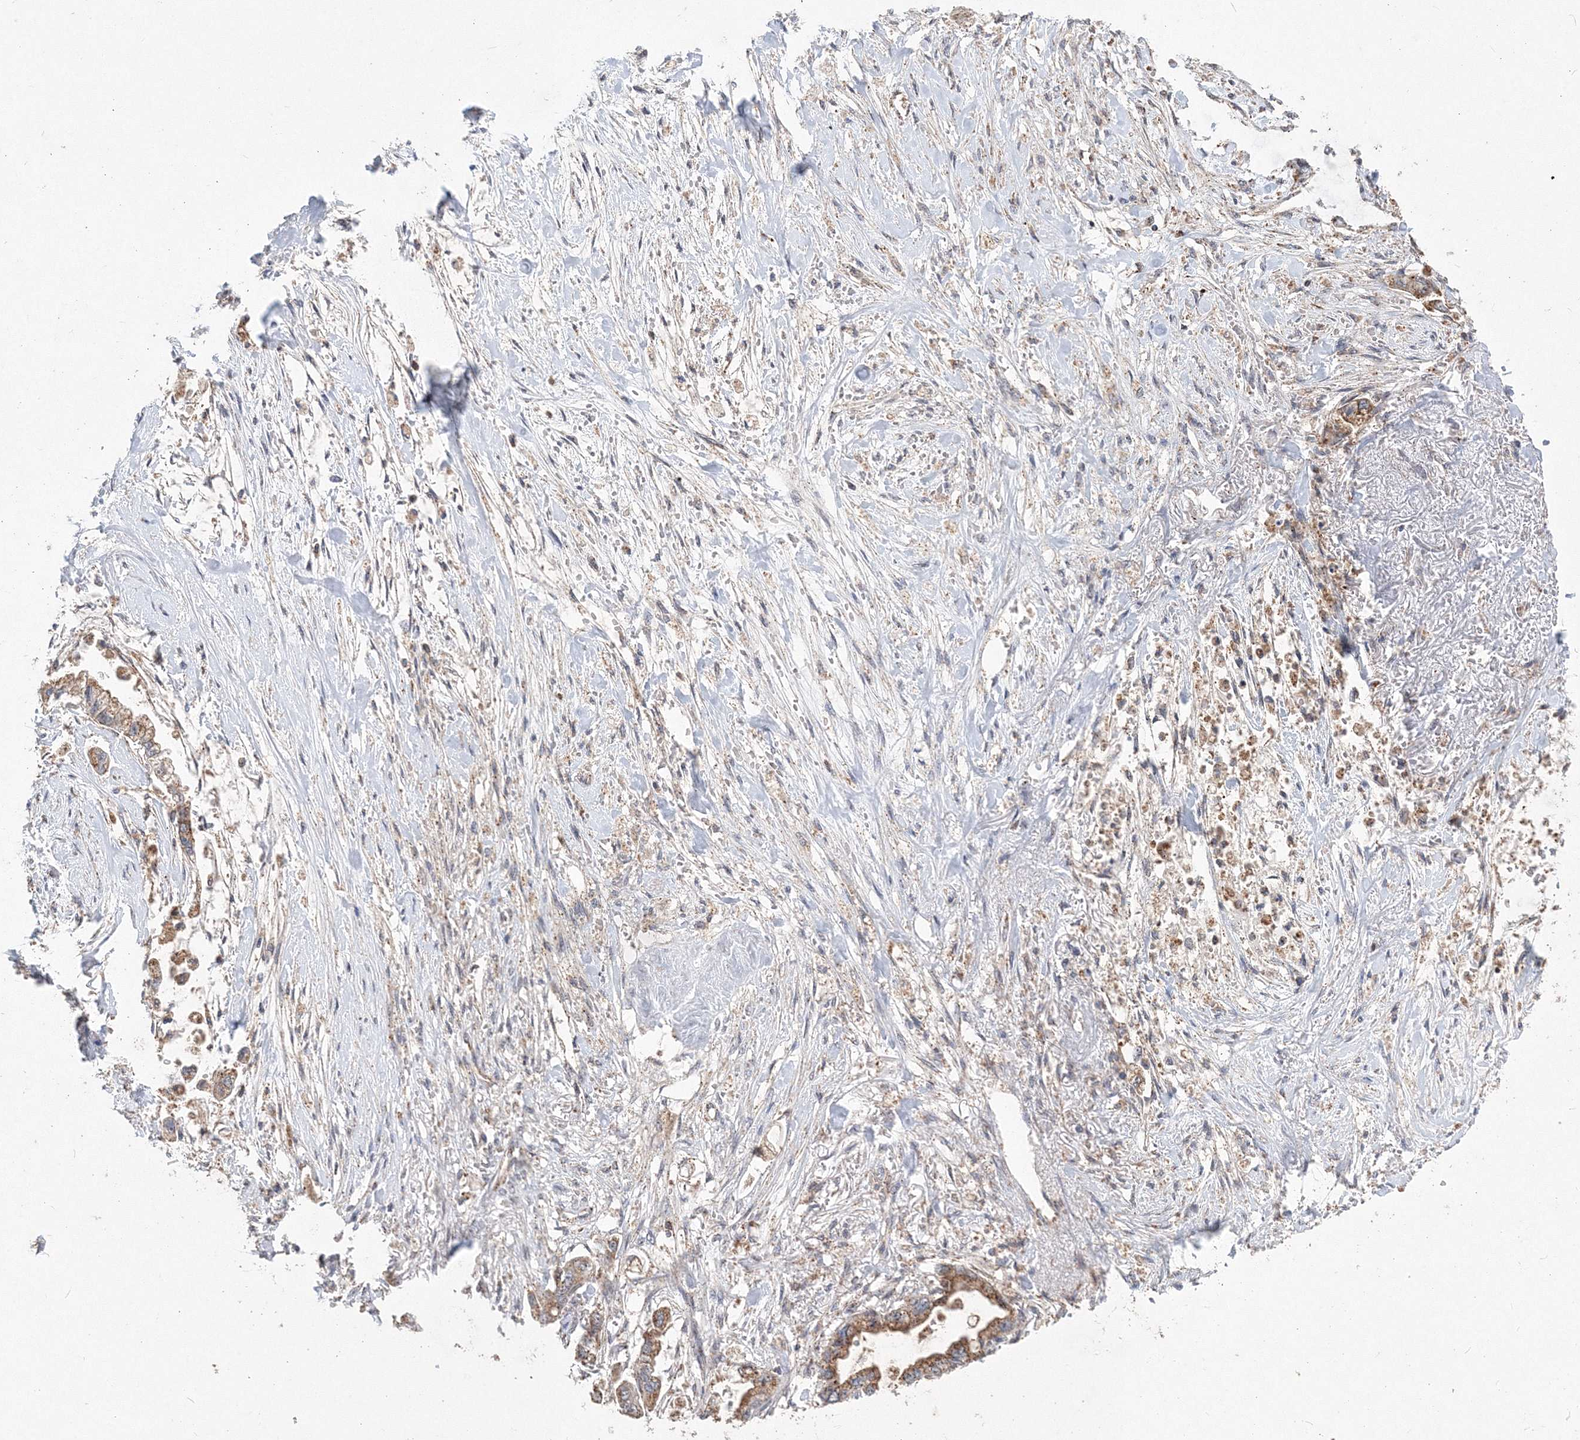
{"staining": {"intensity": "moderate", "quantity": ">75%", "location": "cytoplasmic/membranous"}, "tissue": "stomach cancer", "cell_type": "Tumor cells", "image_type": "cancer", "snomed": [{"axis": "morphology", "description": "Adenocarcinoma, NOS"}, {"axis": "topography", "description": "Stomach"}], "caption": "The histopathology image shows staining of adenocarcinoma (stomach), revealing moderate cytoplasmic/membranous protein staining (brown color) within tumor cells.", "gene": "AASDH", "patient": {"sex": "male", "age": 62}}